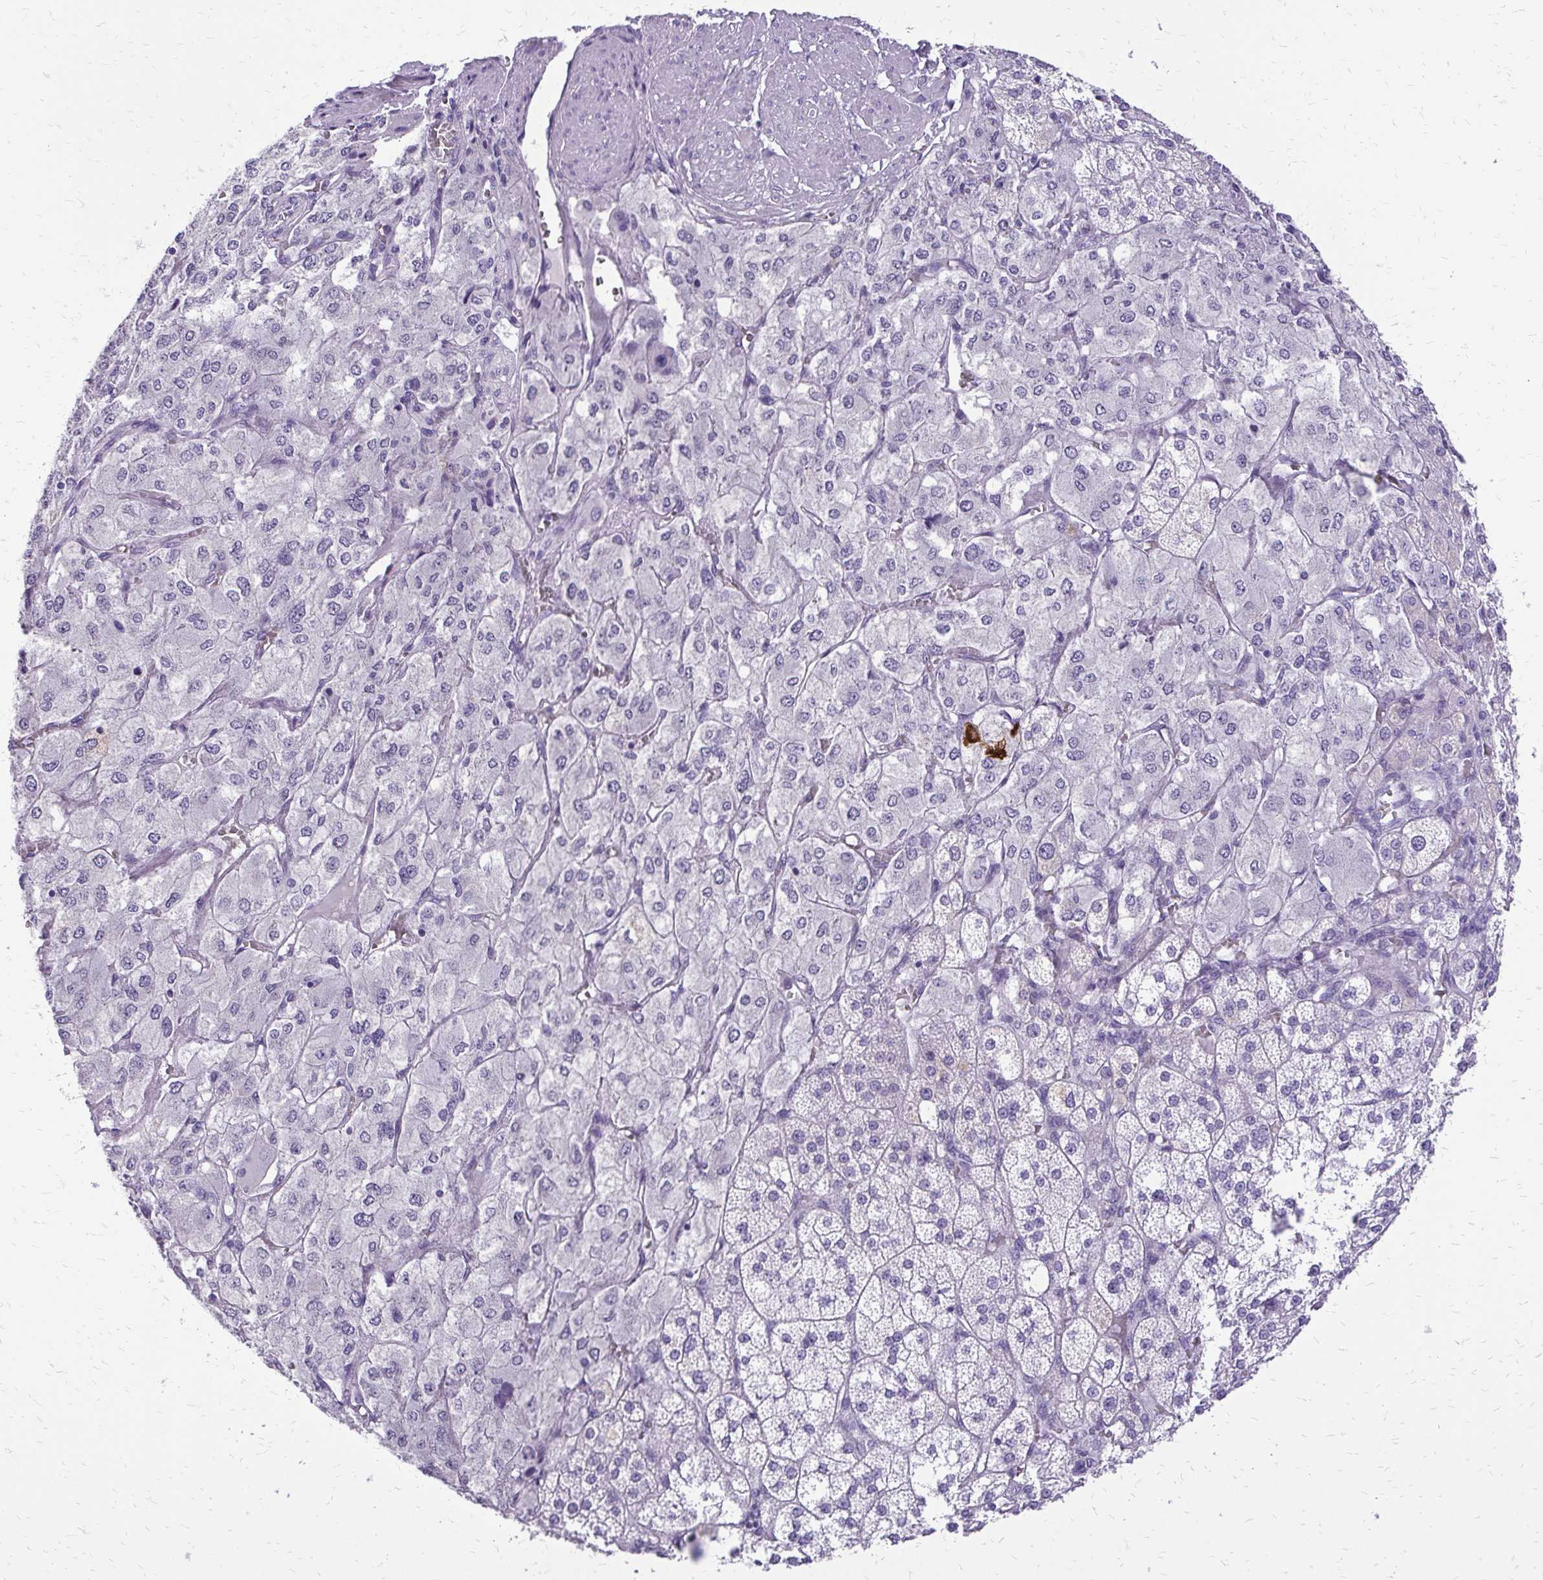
{"staining": {"intensity": "negative", "quantity": "none", "location": "none"}, "tissue": "adrenal gland", "cell_type": "Glandular cells", "image_type": "normal", "snomed": [{"axis": "morphology", "description": "Normal tissue, NOS"}, {"axis": "topography", "description": "Adrenal gland"}], "caption": "DAB immunohistochemical staining of unremarkable human adrenal gland exhibits no significant positivity in glandular cells.", "gene": "SLC32A1", "patient": {"sex": "female", "age": 60}}